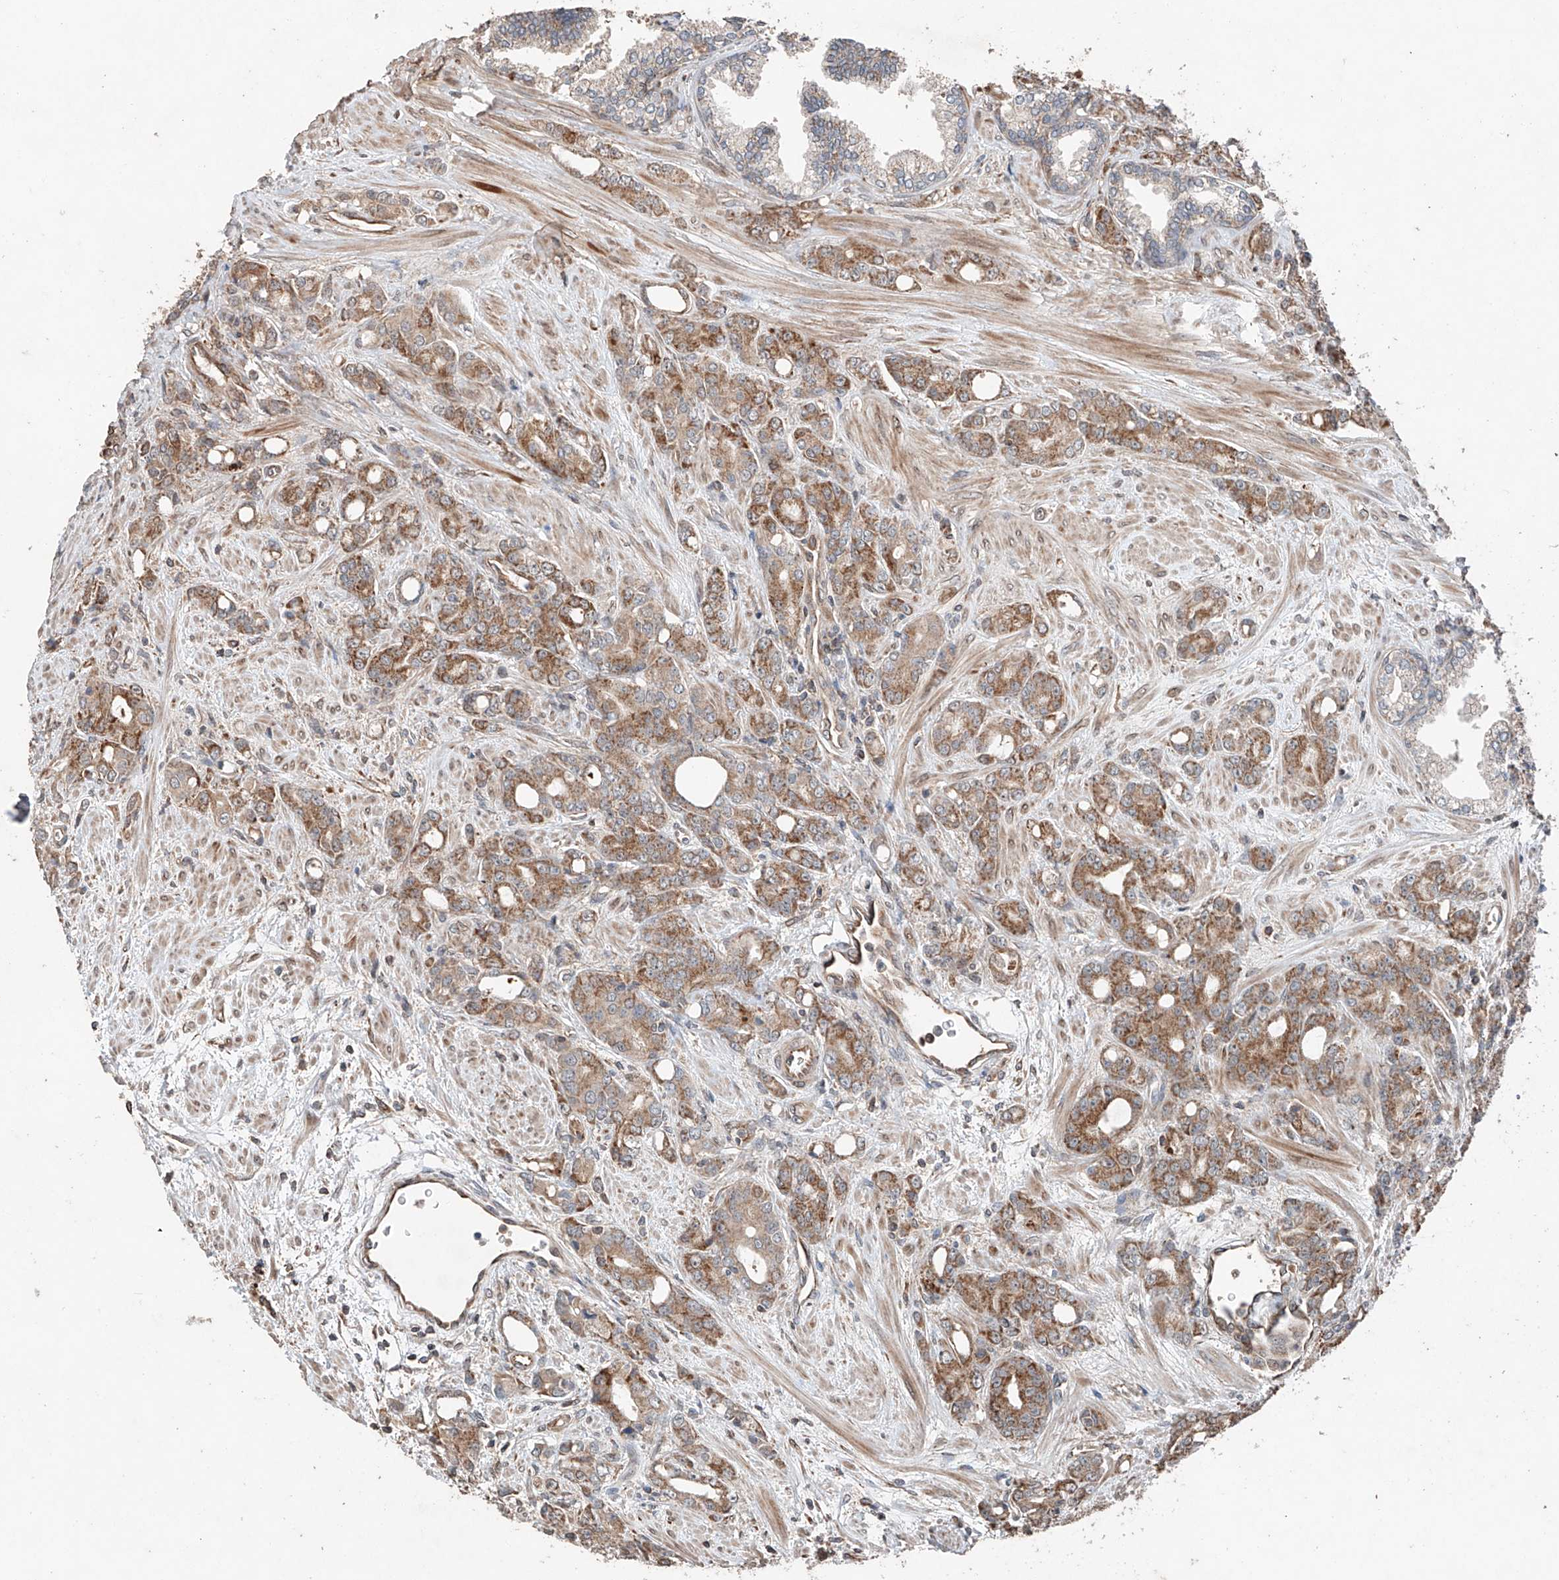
{"staining": {"intensity": "moderate", "quantity": ">75%", "location": "cytoplasmic/membranous"}, "tissue": "prostate cancer", "cell_type": "Tumor cells", "image_type": "cancer", "snomed": [{"axis": "morphology", "description": "Adenocarcinoma, High grade"}, {"axis": "topography", "description": "Prostate"}], "caption": "A photomicrograph showing moderate cytoplasmic/membranous expression in about >75% of tumor cells in prostate cancer (adenocarcinoma (high-grade)), as visualized by brown immunohistochemical staining.", "gene": "AP4B1", "patient": {"sex": "male", "age": 62}}